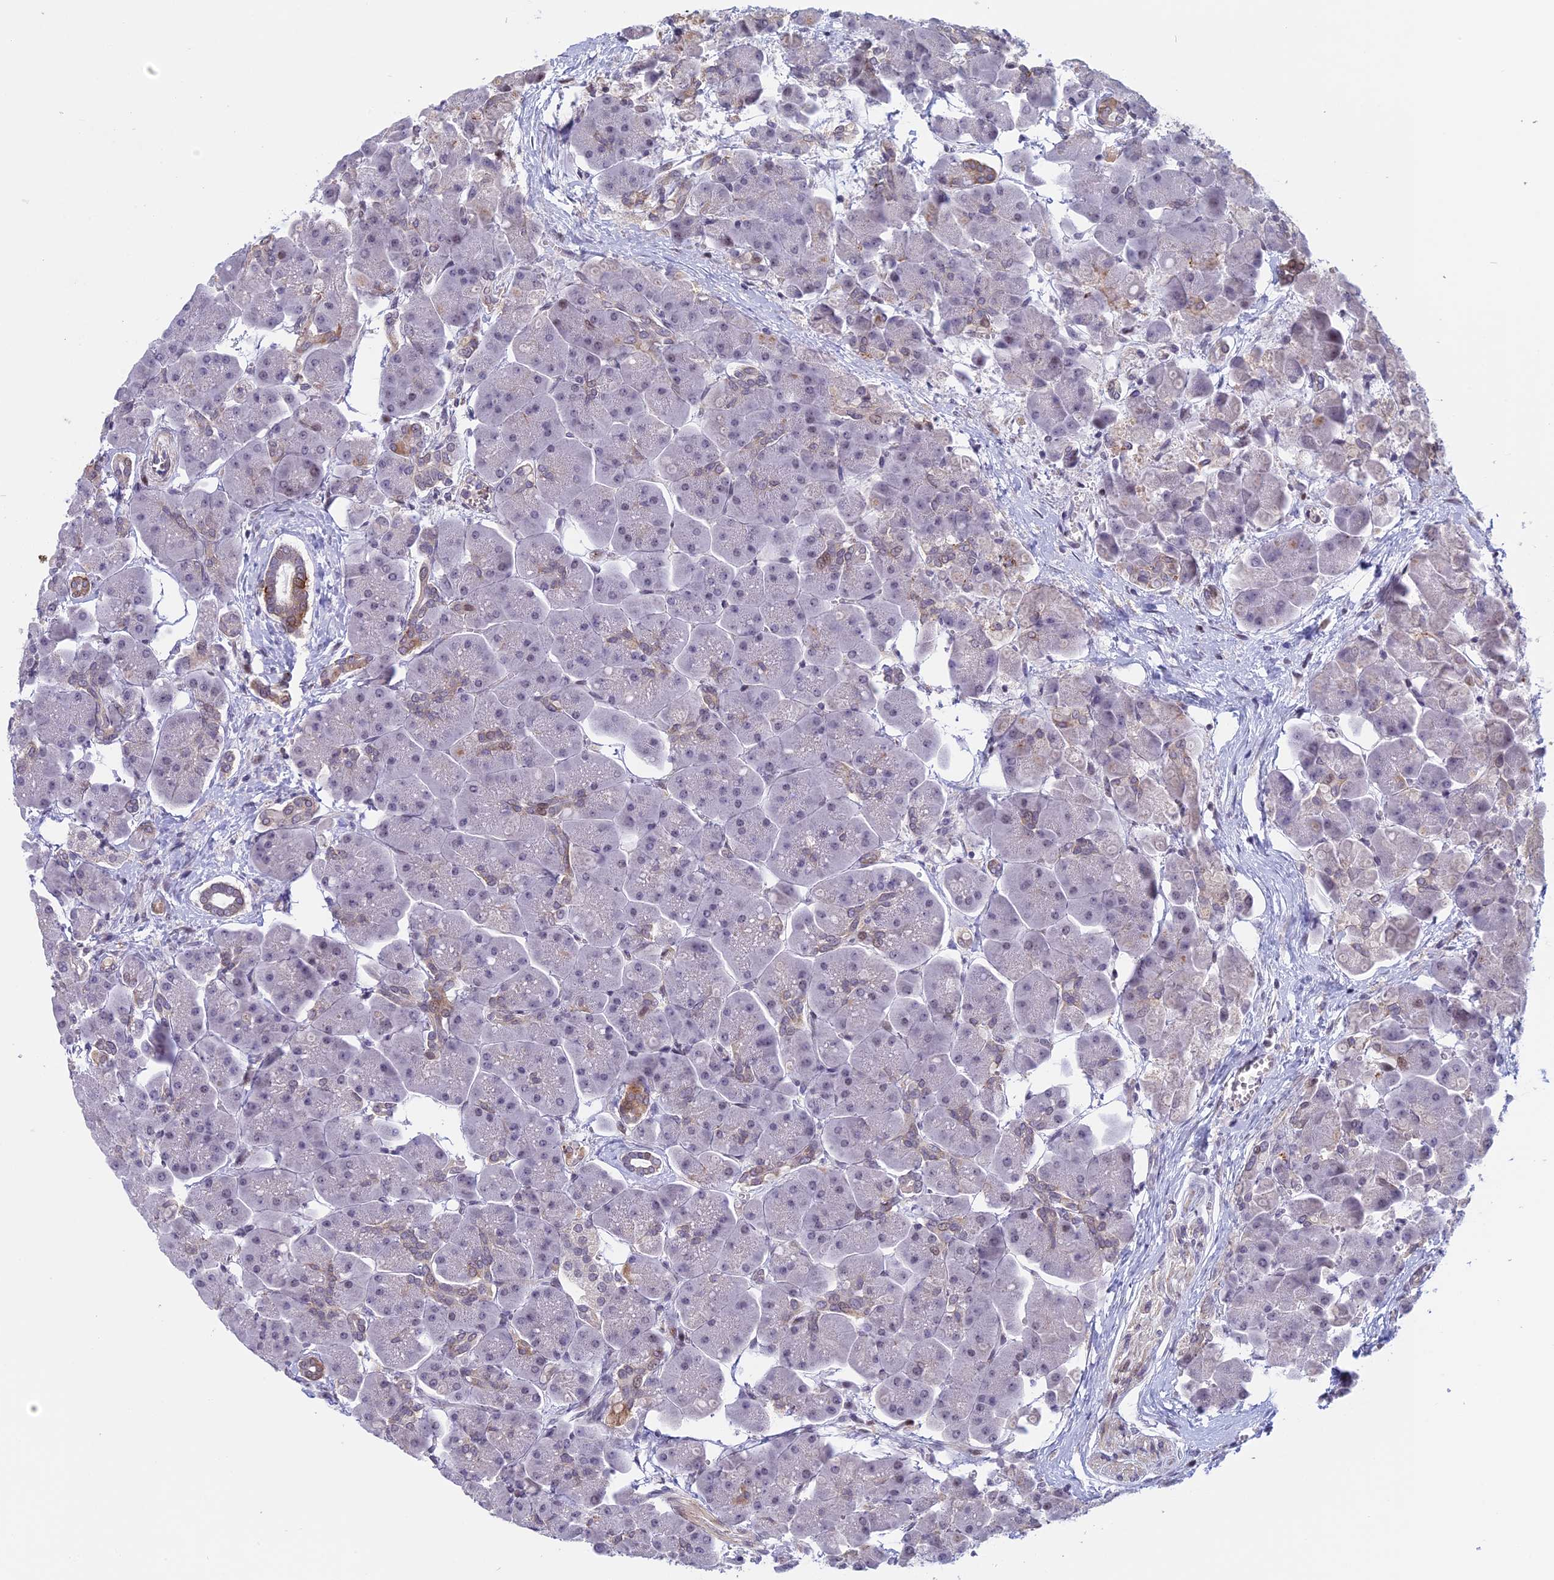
{"staining": {"intensity": "moderate", "quantity": "<25%", "location": "cytoplasmic/membranous"}, "tissue": "pancreas", "cell_type": "Exocrine glandular cells", "image_type": "normal", "snomed": [{"axis": "morphology", "description": "Normal tissue, NOS"}, {"axis": "topography", "description": "Pancreas"}], "caption": "Immunohistochemical staining of normal human pancreas reveals low levels of moderate cytoplasmic/membranous expression in about <25% of exocrine glandular cells.", "gene": "CORO2A", "patient": {"sex": "male", "age": 66}}